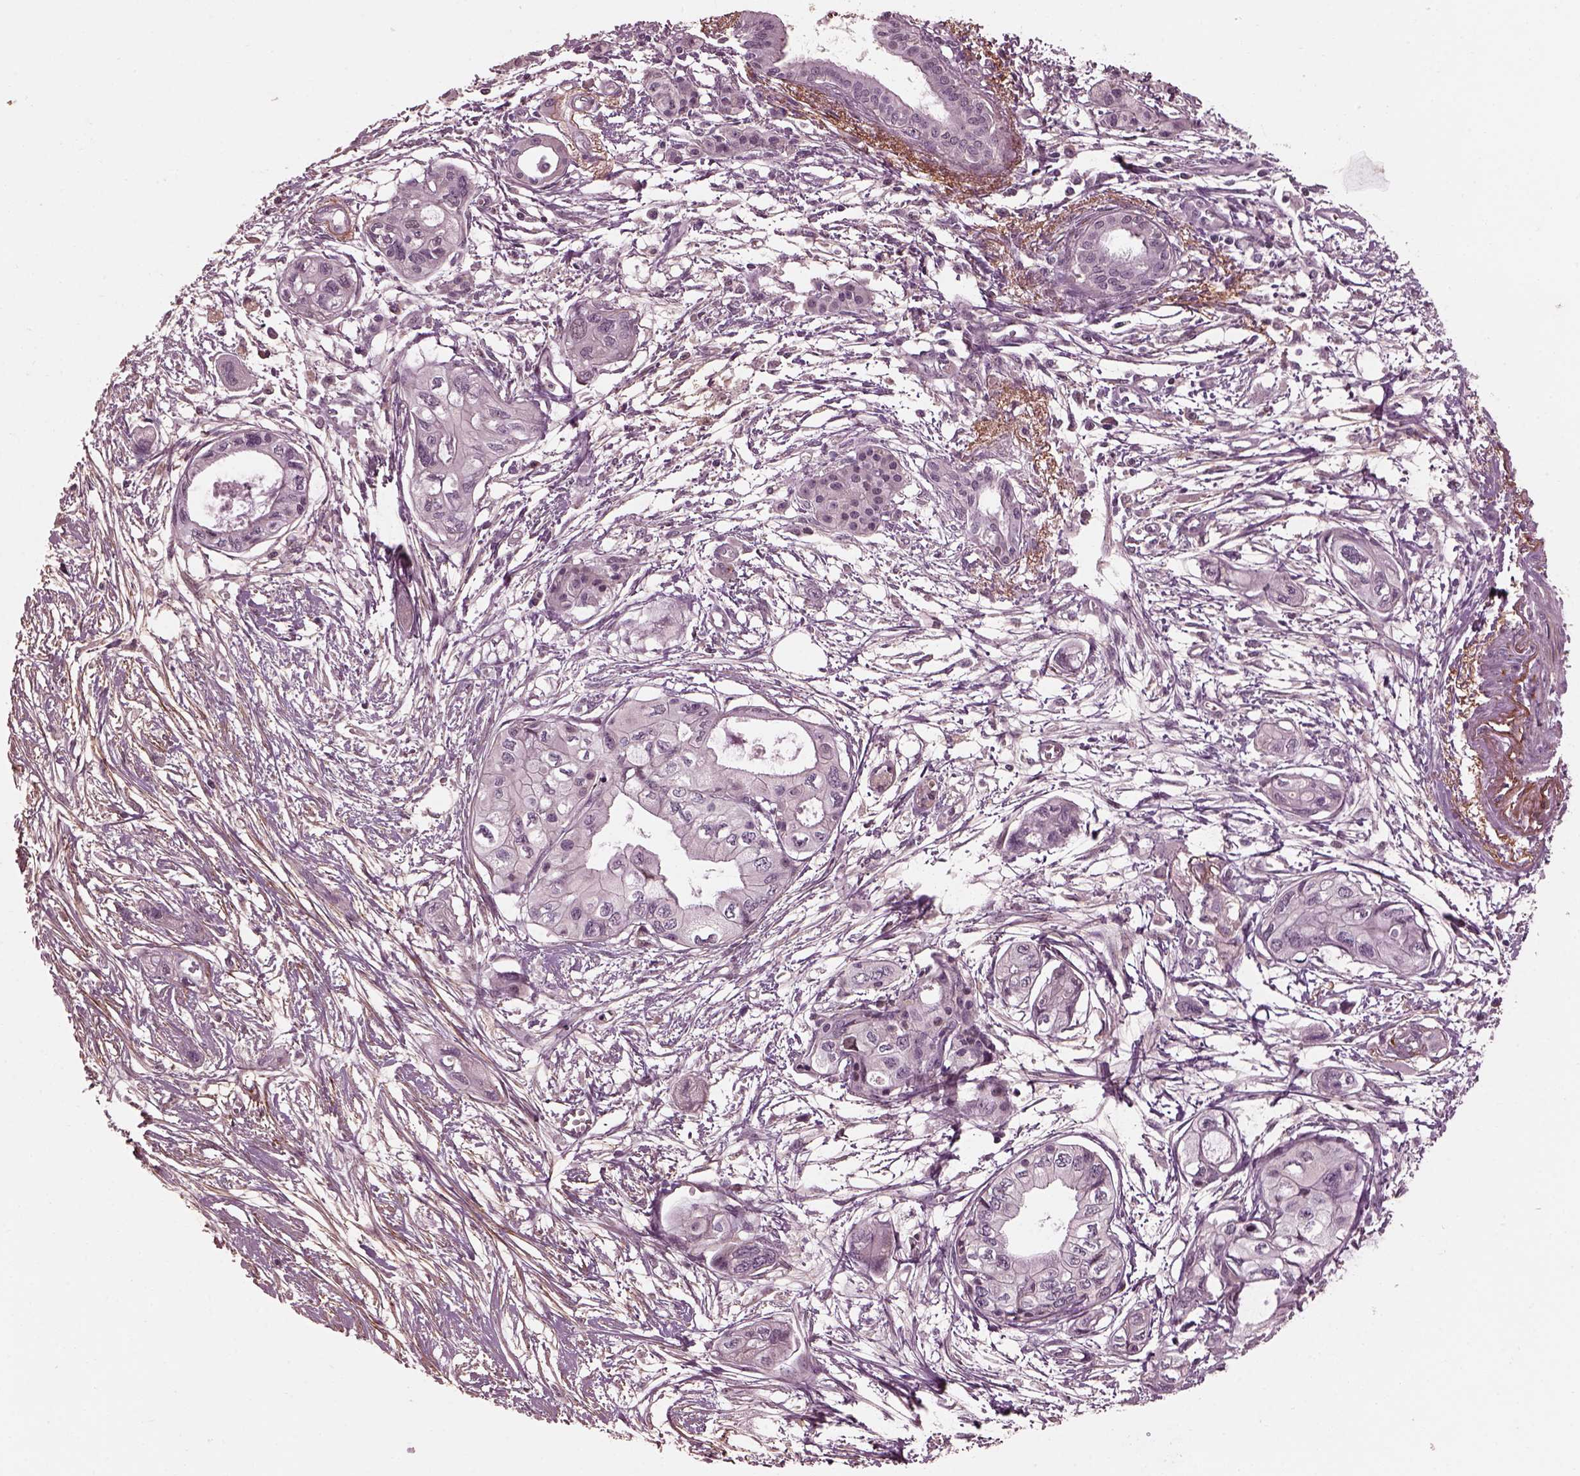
{"staining": {"intensity": "negative", "quantity": "none", "location": "none"}, "tissue": "pancreatic cancer", "cell_type": "Tumor cells", "image_type": "cancer", "snomed": [{"axis": "morphology", "description": "Adenocarcinoma, NOS"}, {"axis": "topography", "description": "Pancreas"}], "caption": "Immunohistochemistry image of neoplastic tissue: human pancreatic cancer stained with DAB (3,3'-diaminobenzidine) displays no significant protein staining in tumor cells.", "gene": "EFEMP1", "patient": {"sex": "female", "age": 76}}